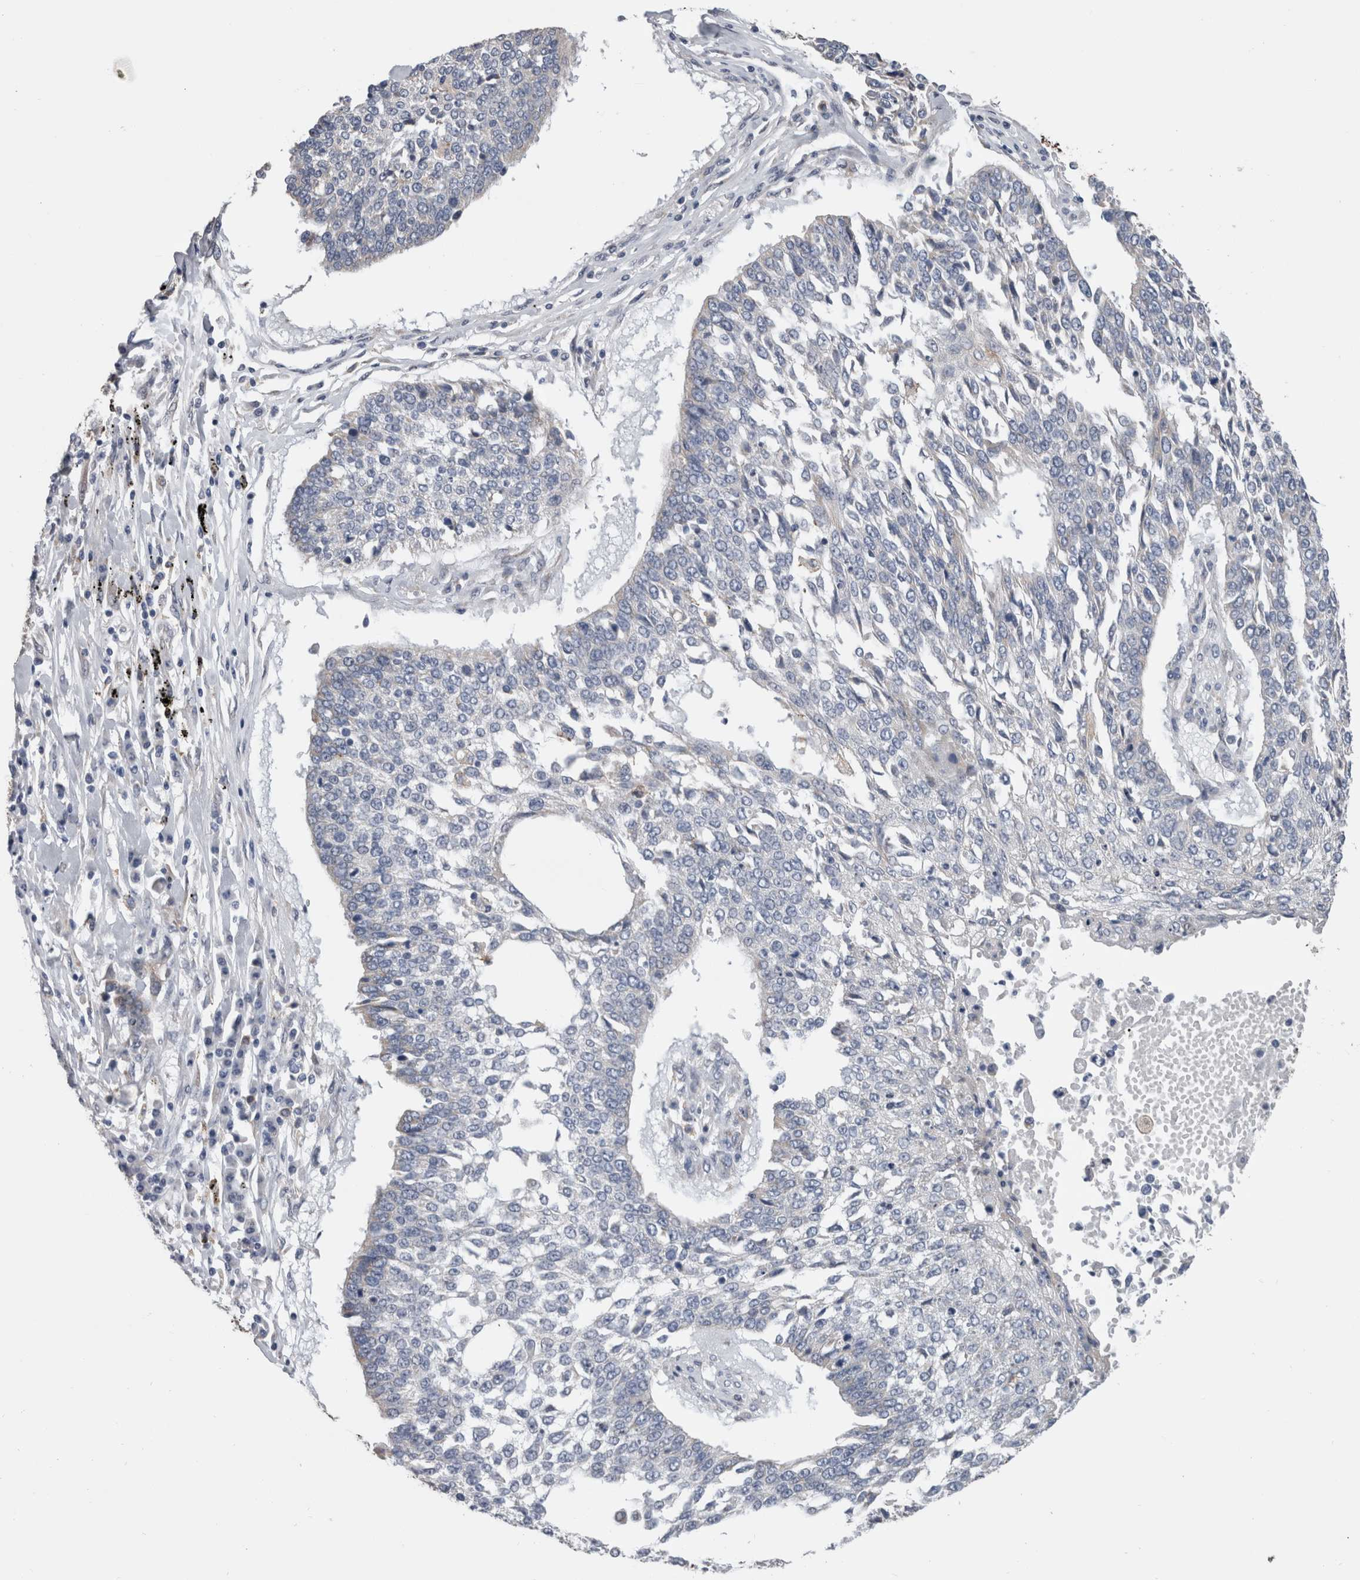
{"staining": {"intensity": "negative", "quantity": "none", "location": "none"}, "tissue": "lung cancer", "cell_type": "Tumor cells", "image_type": "cancer", "snomed": [{"axis": "morphology", "description": "Normal tissue, NOS"}, {"axis": "morphology", "description": "Squamous cell carcinoma, NOS"}, {"axis": "topography", "description": "Cartilage tissue"}, {"axis": "topography", "description": "Bronchus"}, {"axis": "topography", "description": "Lung"}, {"axis": "topography", "description": "Peripheral nerve tissue"}], "caption": "Immunohistochemical staining of lung squamous cell carcinoma reveals no significant expression in tumor cells. Brightfield microscopy of immunohistochemistry stained with DAB (3,3'-diaminobenzidine) (brown) and hematoxylin (blue), captured at high magnification.", "gene": "GDAP1", "patient": {"sex": "female", "age": 49}}